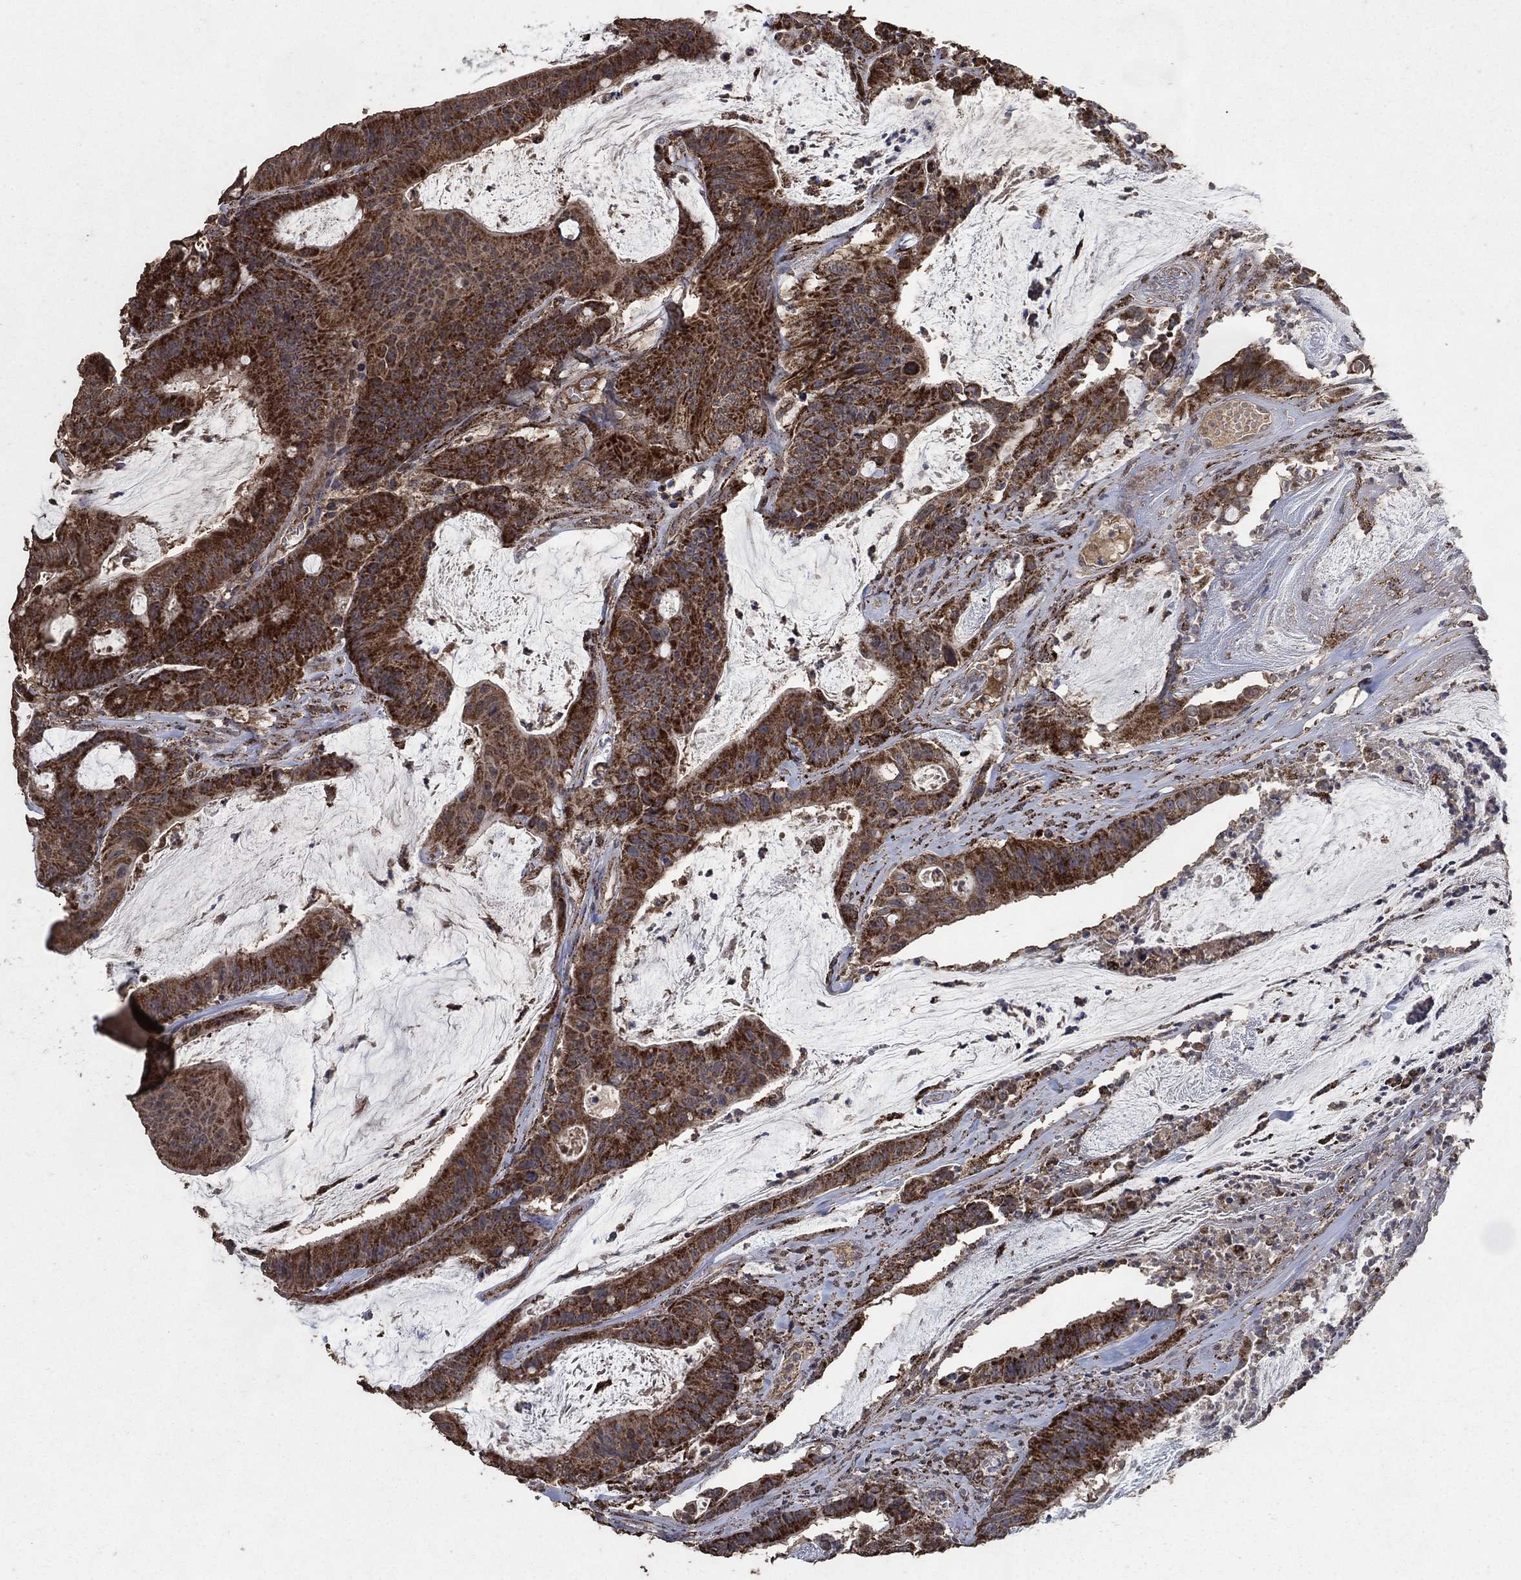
{"staining": {"intensity": "strong", "quantity": ">75%", "location": "cytoplasmic/membranous"}, "tissue": "colorectal cancer", "cell_type": "Tumor cells", "image_type": "cancer", "snomed": [{"axis": "morphology", "description": "Adenocarcinoma, NOS"}, {"axis": "topography", "description": "Colon"}], "caption": "A brown stain highlights strong cytoplasmic/membranous staining of a protein in human colorectal adenocarcinoma tumor cells. The staining was performed using DAB, with brown indicating positive protein expression. Nuclei are stained blue with hematoxylin.", "gene": "MRPS24", "patient": {"sex": "female", "age": 69}}